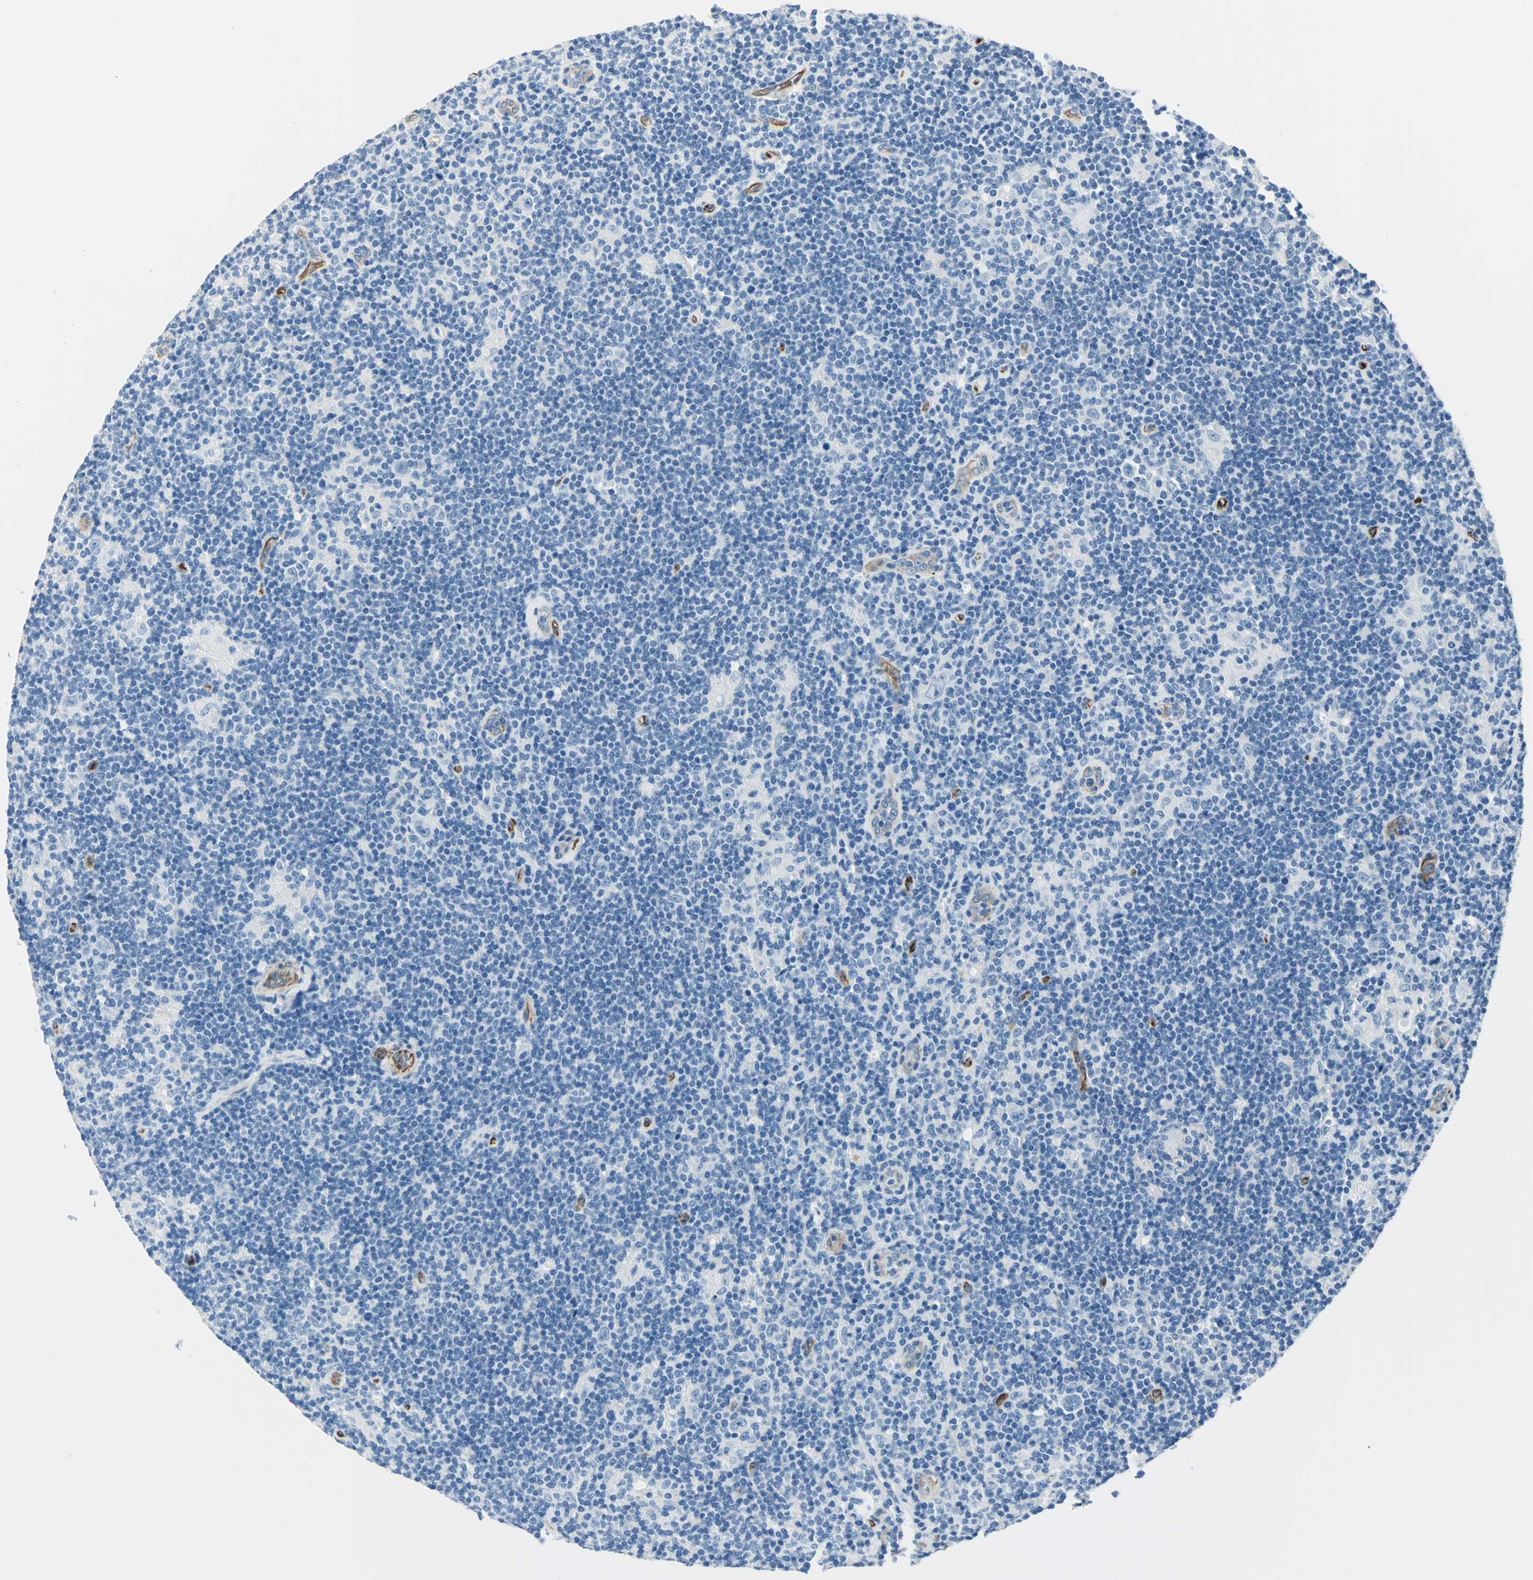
{"staining": {"intensity": "negative", "quantity": "none", "location": "none"}, "tissue": "lymphoma", "cell_type": "Tumor cells", "image_type": "cancer", "snomed": [{"axis": "morphology", "description": "Hodgkin's disease, NOS"}, {"axis": "topography", "description": "Lymph node"}], "caption": "This is an immunohistochemistry histopathology image of human Hodgkin's disease. There is no positivity in tumor cells.", "gene": "PTH2R", "patient": {"sex": "female", "age": 57}}